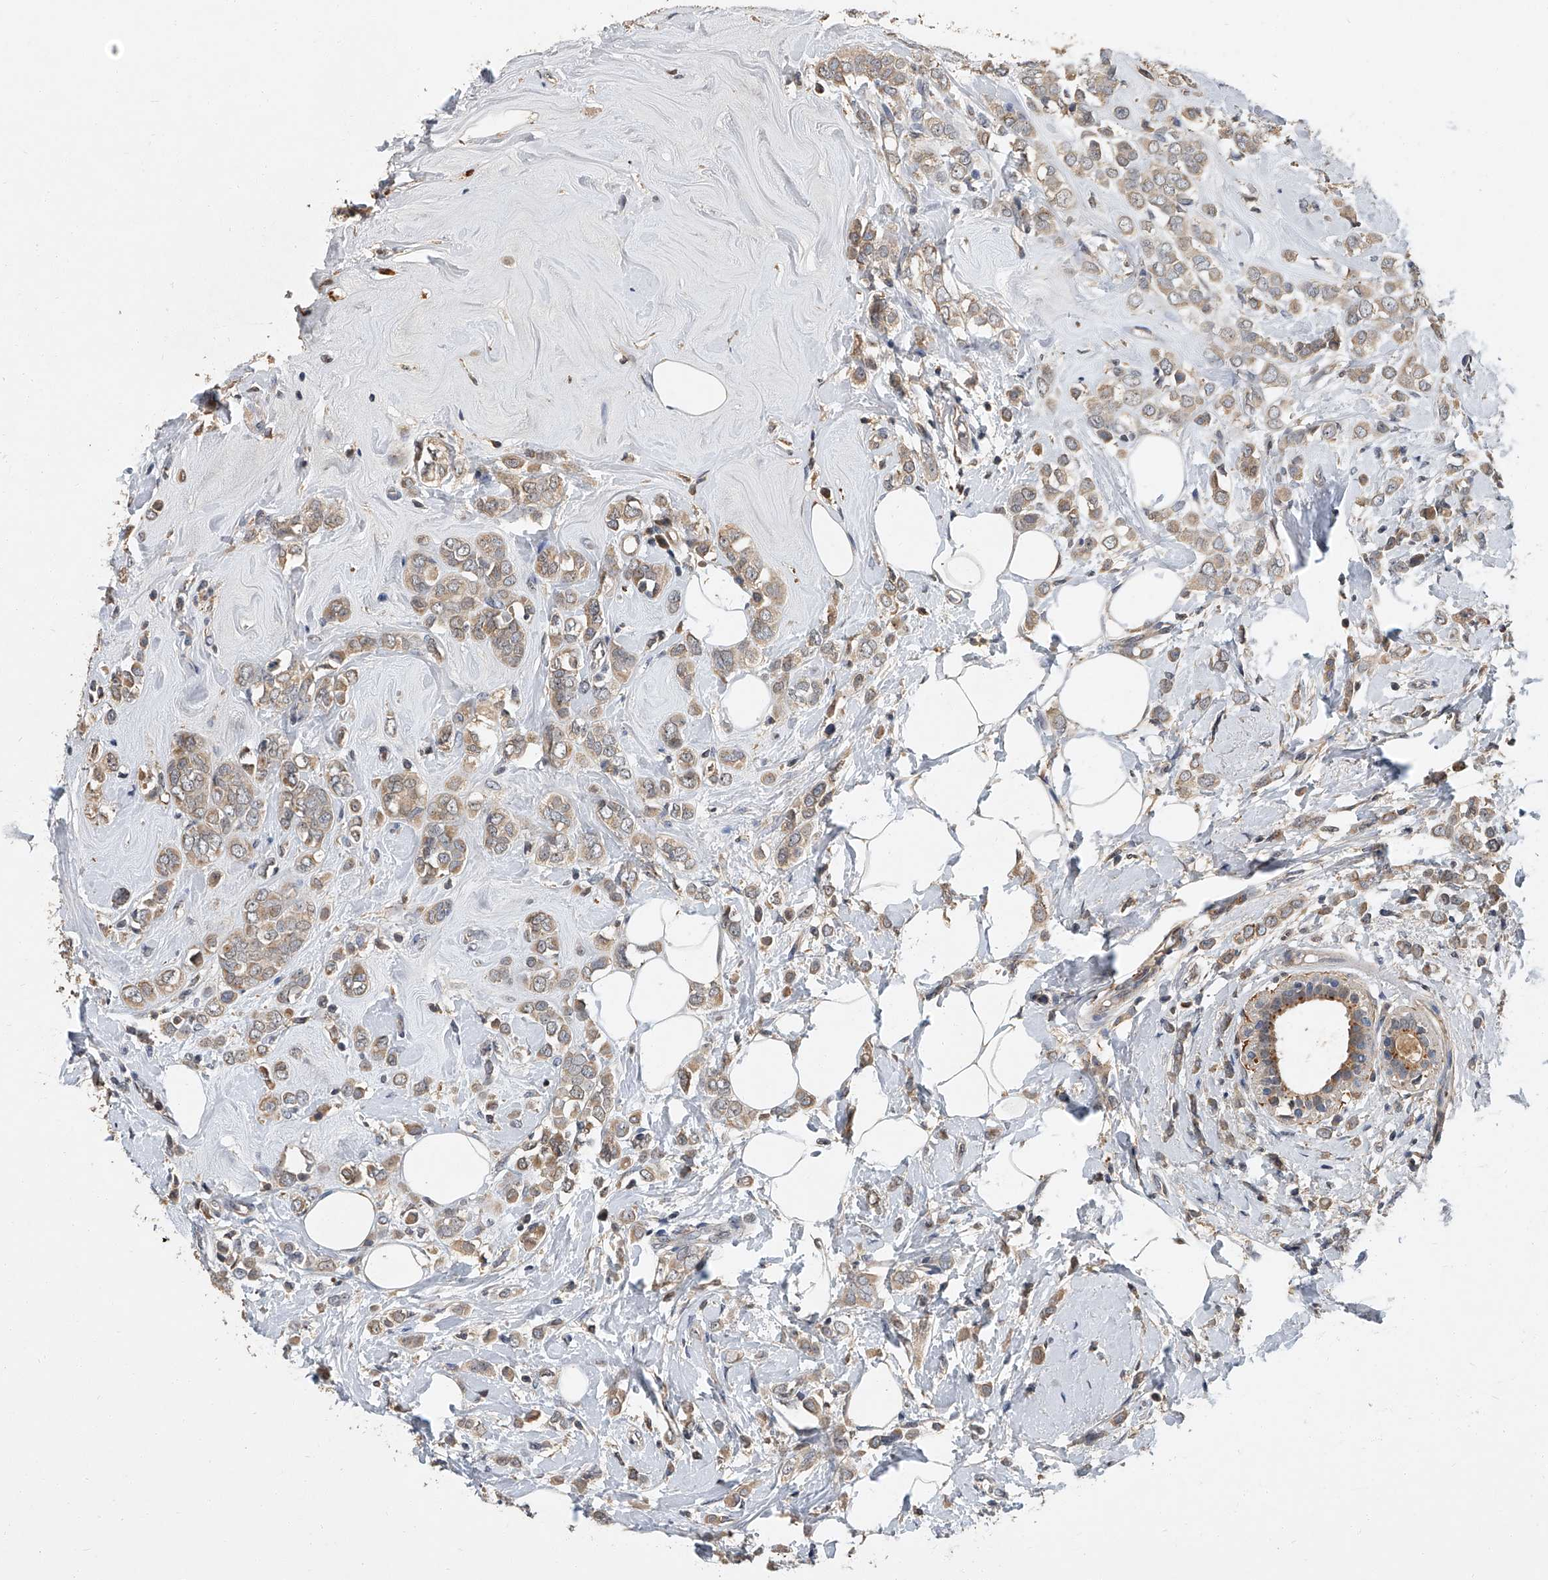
{"staining": {"intensity": "weak", "quantity": ">75%", "location": "cytoplasmic/membranous"}, "tissue": "breast cancer", "cell_type": "Tumor cells", "image_type": "cancer", "snomed": [{"axis": "morphology", "description": "Lobular carcinoma"}, {"axis": "topography", "description": "Breast"}], "caption": "IHC image of neoplastic tissue: human breast cancer stained using IHC demonstrates low levels of weak protein expression localized specifically in the cytoplasmic/membranous of tumor cells, appearing as a cytoplasmic/membranous brown color.", "gene": "JAG2", "patient": {"sex": "female", "age": 47}}